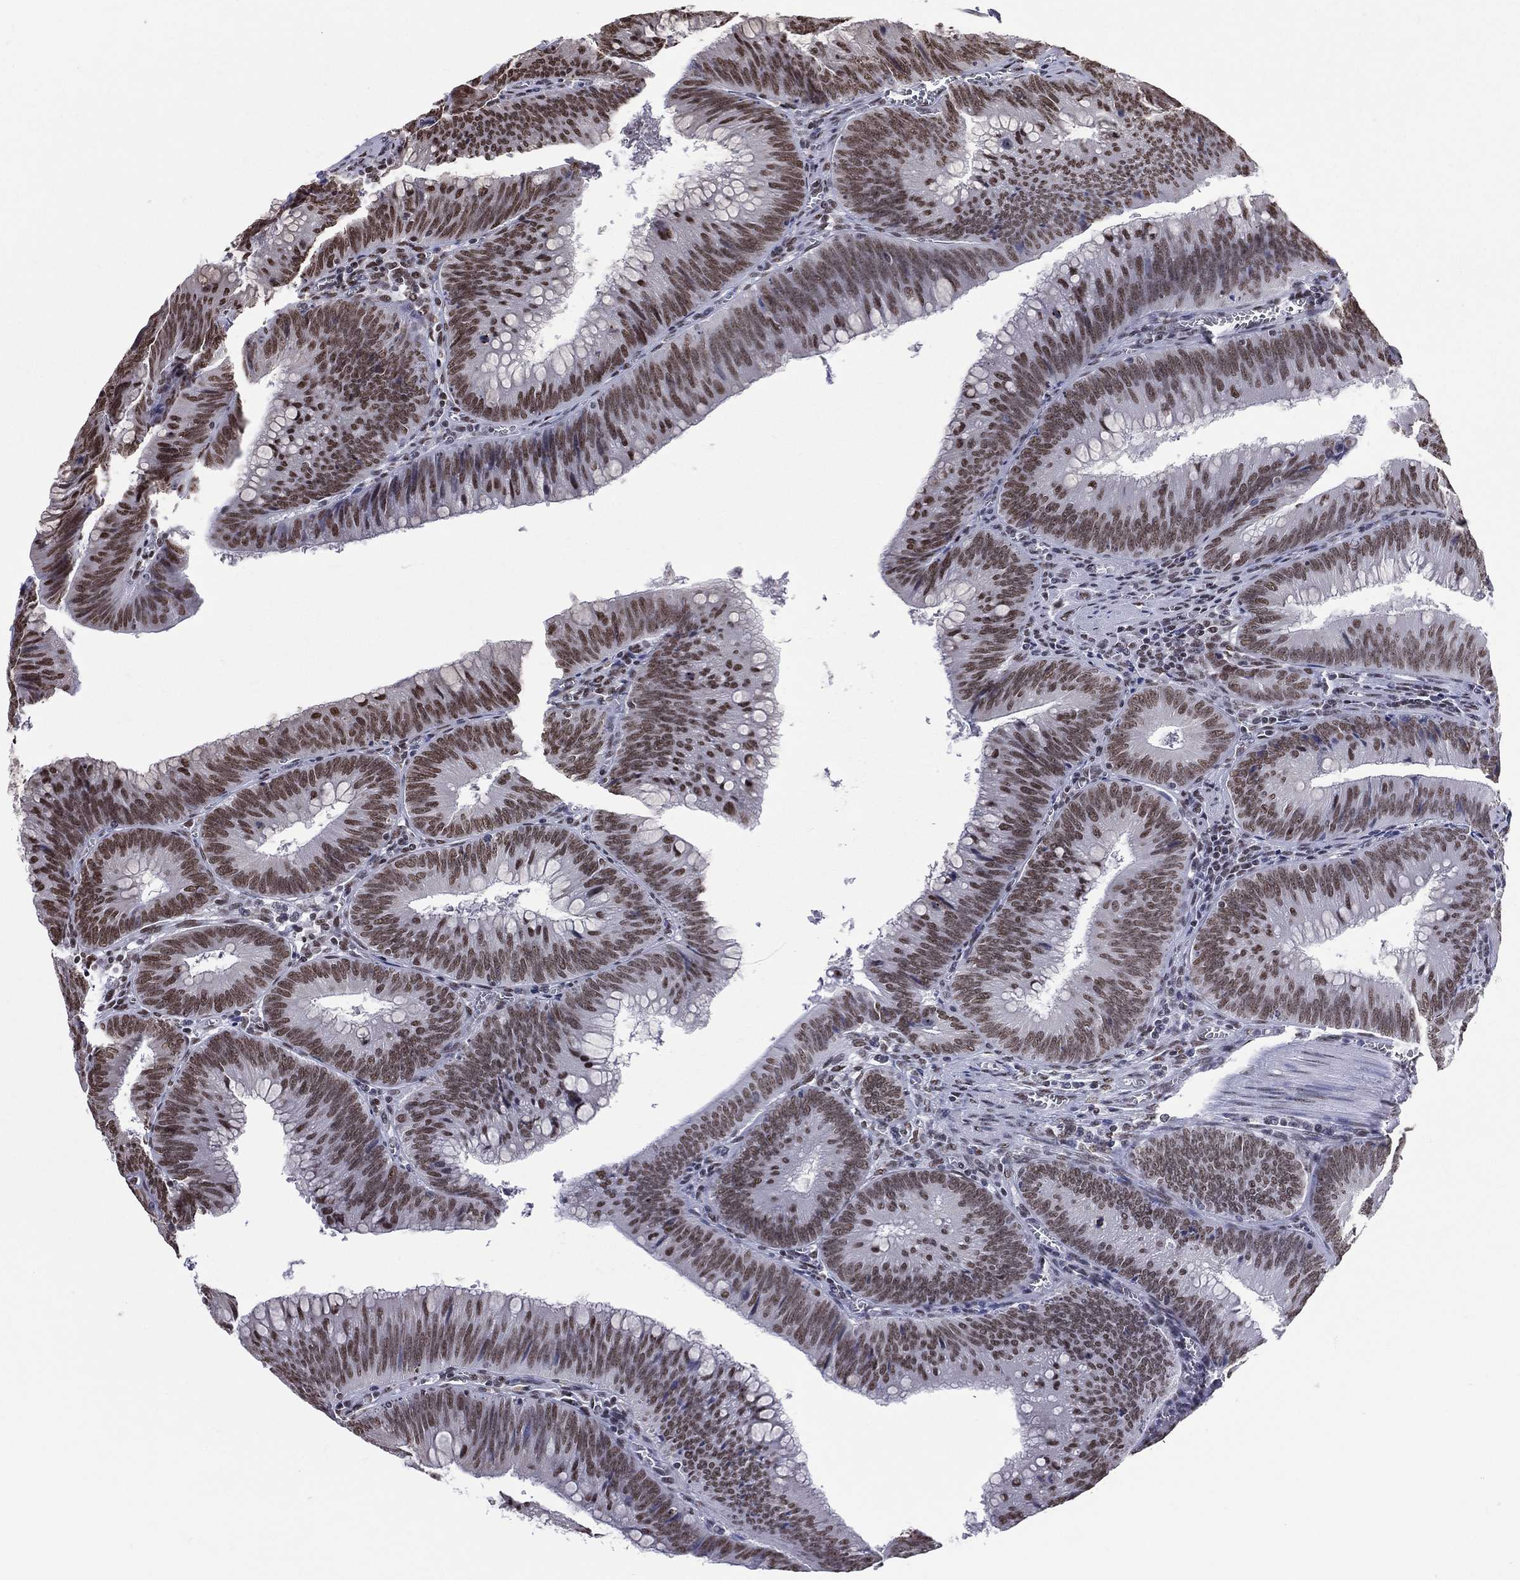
{"staining": {"intensity": "moderate", "quantity": ">75%", "location": "nuclear"}, "tissue": "colorectal cancer", "cell_type": "Tumor cells", "image_type": "cancer", "snomed": [{"axis": "morphology", "description": "Adenocarcinoma, NOS"}, {"axis": "topography", "description": "Rectum"}], "caption": "Colorectal adenocarcinoma stained with a brown dye displays moderate nuclear positive staining in about >75% of tumor cells.", "gene": "ZNF7", "patient": {"sex": "female", "age": 72}}